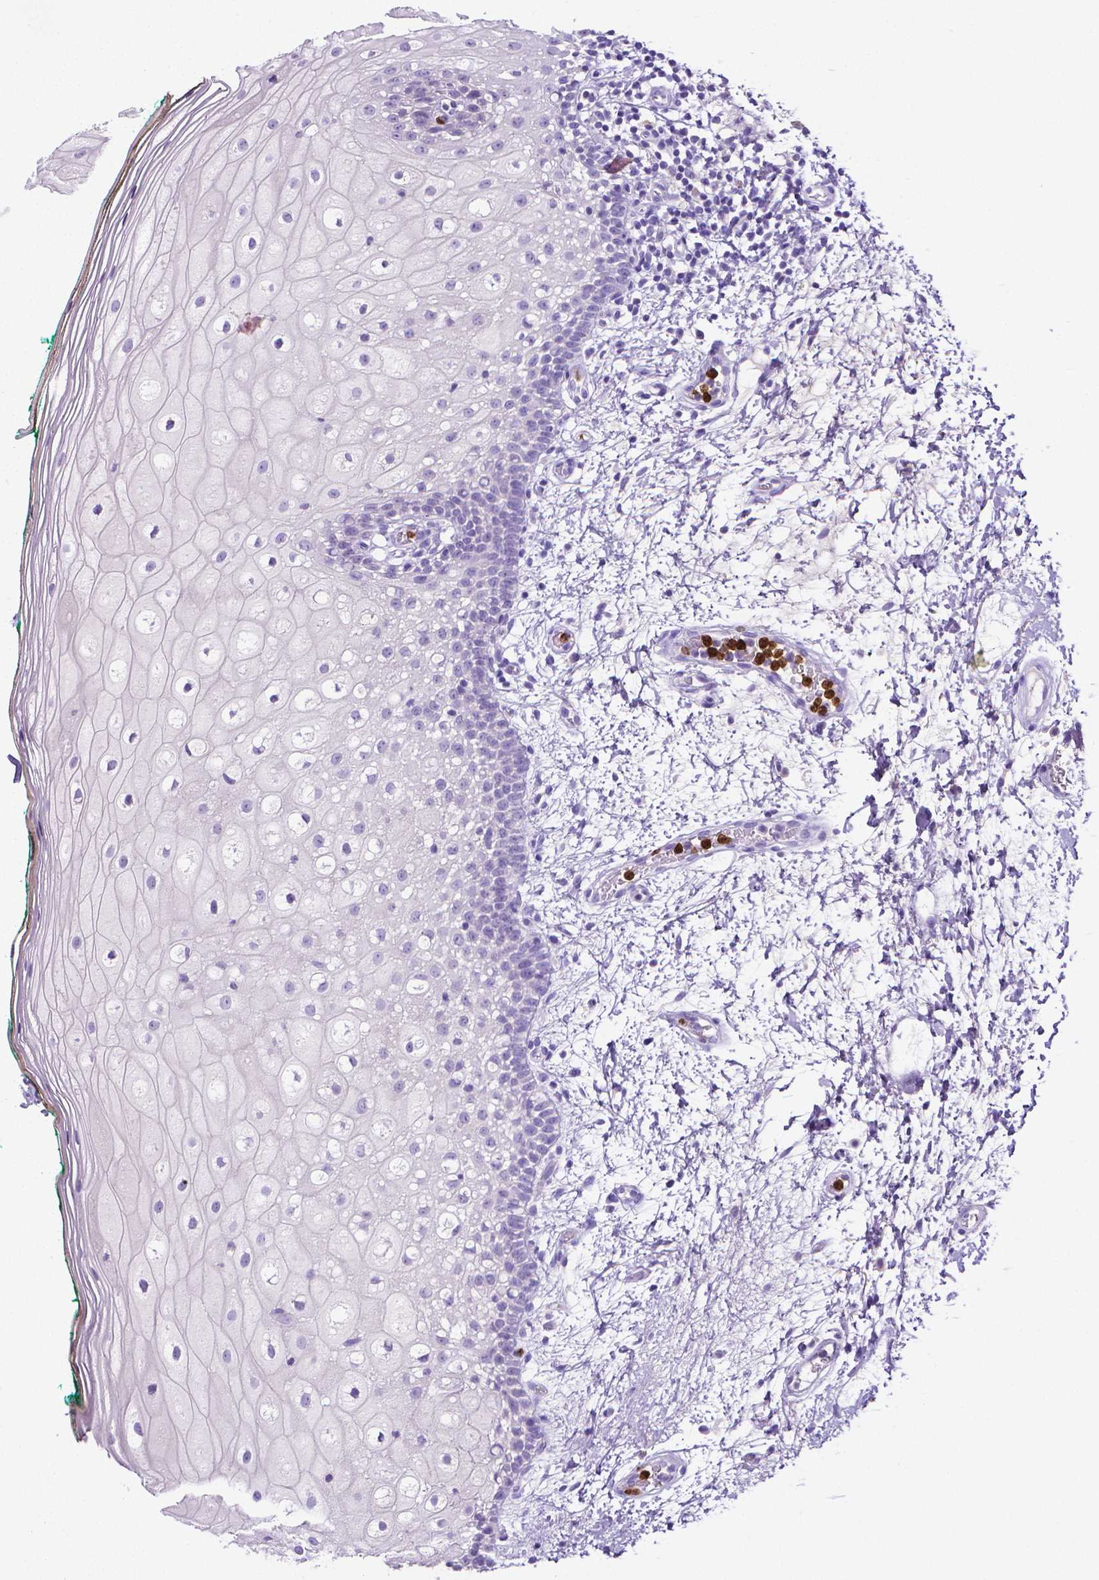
{"staining": {"intensity": "negative", "quantity": "none", "location": "none"}, "tissue": "oral mucosa", "cell_type": "Squamous epithelial cells", "image_type": "normal", "snomed": [{"axis": "morphology", "description": "Normal tissue, NOS"}, {"axis": "topography", "description": "Oral tissue"}], "caption": "DAB immunohistochemical staining of unremarkable human oral mucosa demonstrates no significant expression in squamous epithelial cells.", "gene": "MMP9", "patient": {"sex": "female", "age": 83}}